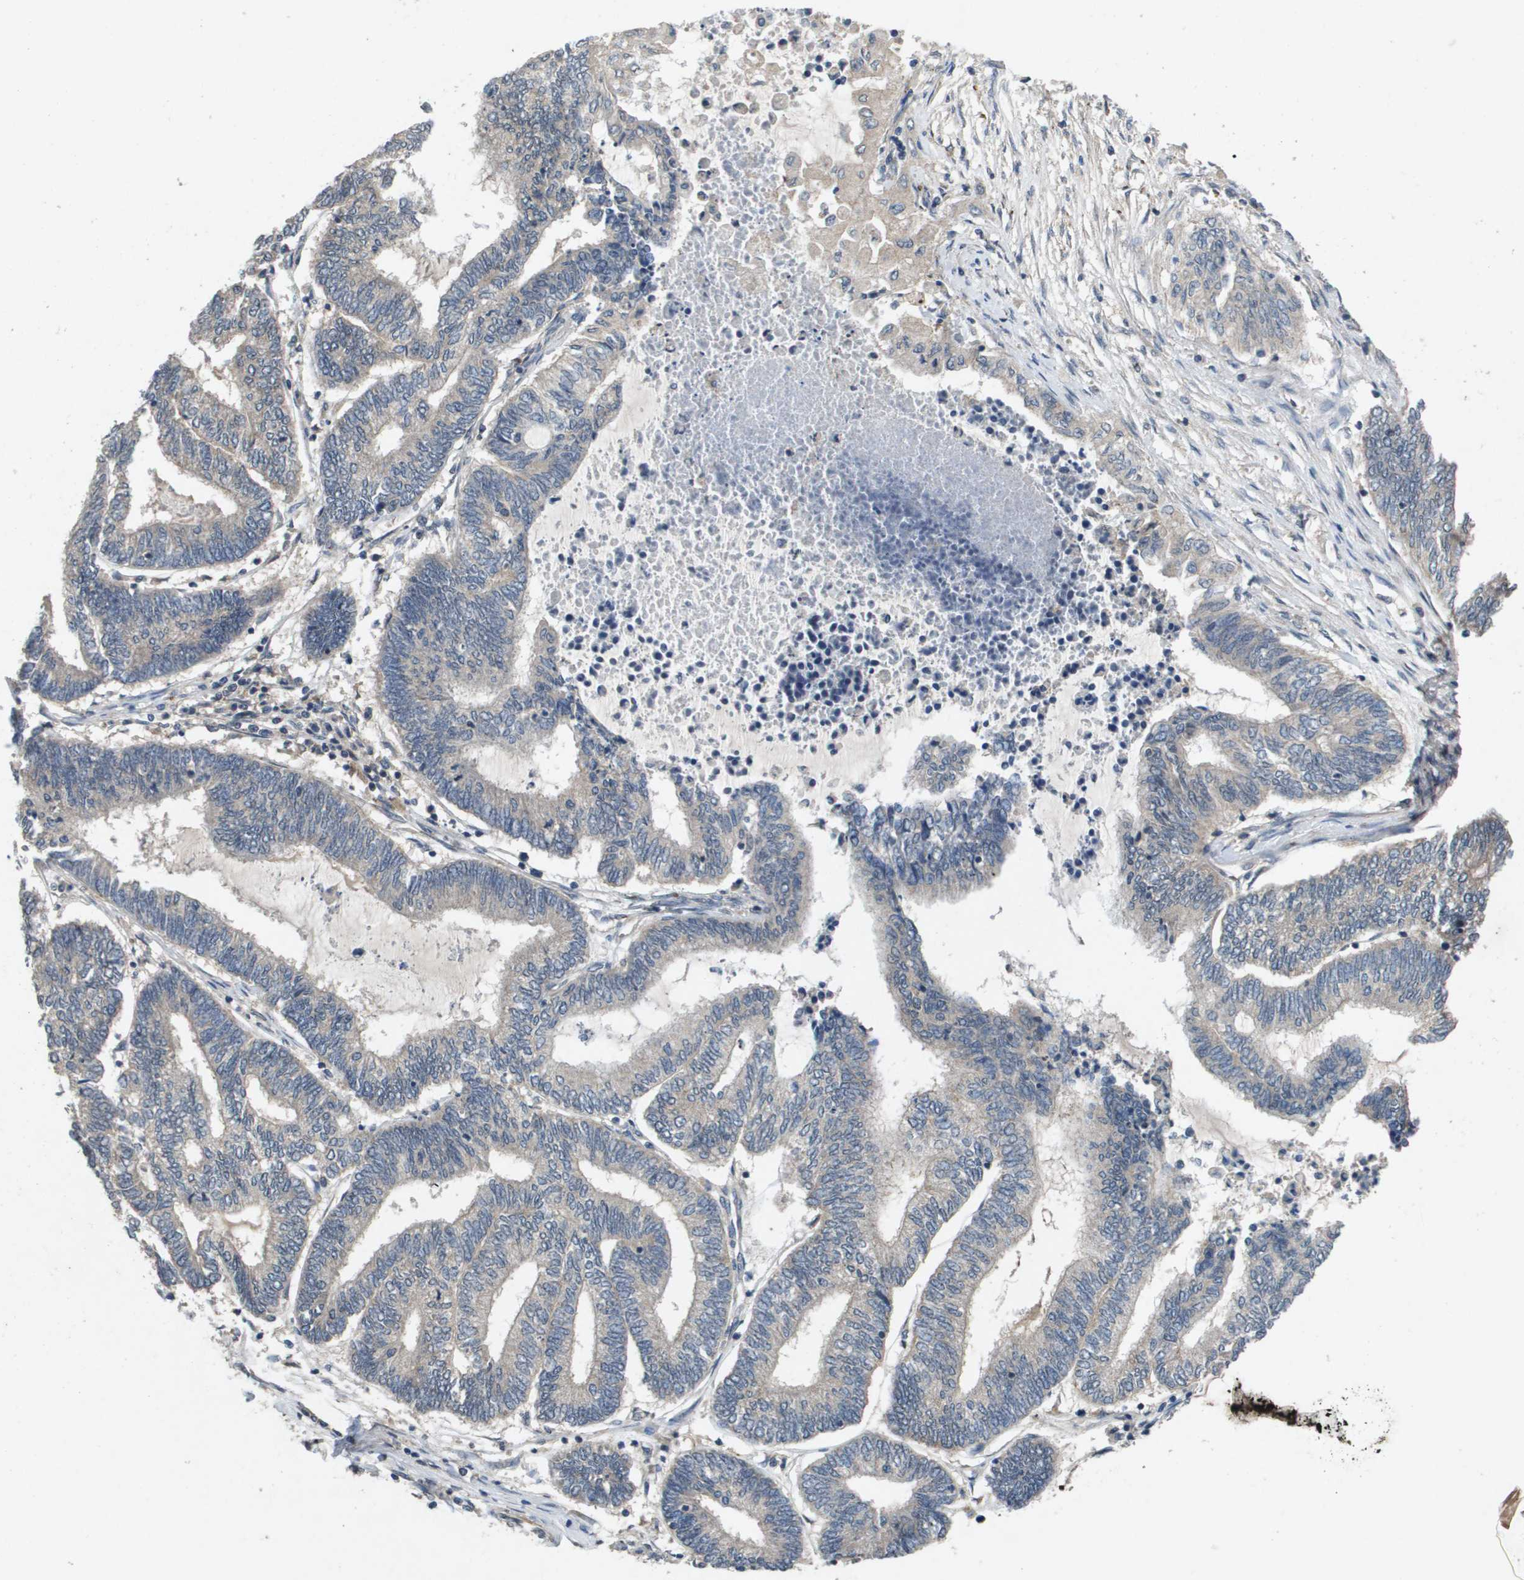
{"staining": {"intensity": "weak", "quantity": "<25%", "location": "cytoplasmic/membranous"}, "tissue": "endometrial cancer", "cell_type": "Tumor cells", "image_type": "cancer", "snomed": [{"axis": "morphology", "description": "Adenocarcinoma, NOS"}, {"axis": "topography", "description": "Uterus"}, {"axis": "topography", "description": "Endometrium"}], "caption": "Tumor cells are negative for brown protein staining in endometrial cancer (adenocarcinoma).", "gene": "PROC", "patient": {"sex": "female", "age": 70}}